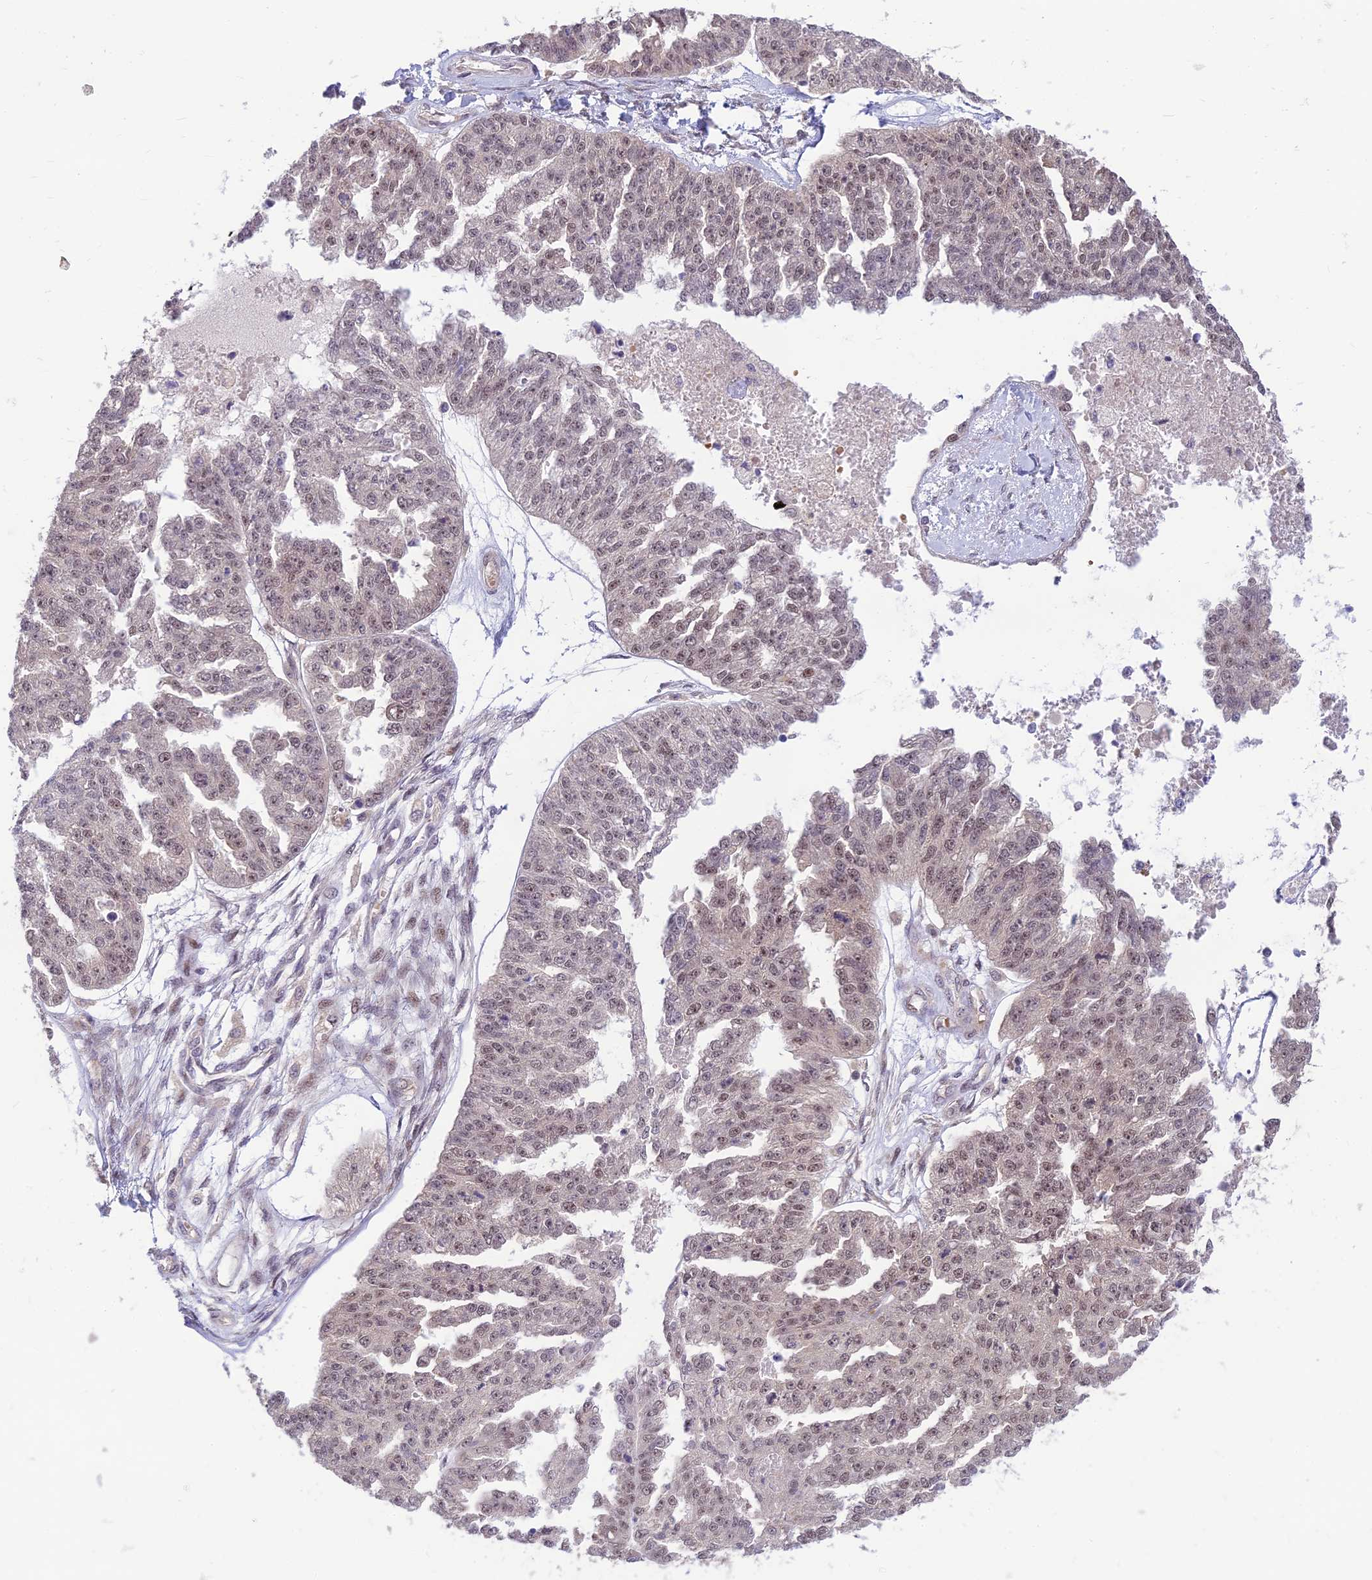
{"staining": {"intensity": "weak", "quantity": ">75%", "location": "nuclear"}, "tissue": "ovarian cancer", "cell_type": "Tumor cells", "image_type": "cancer", "snomed": [{"axis": "morphology", "description": "Cystadenocarcinoma, serous, NOS"}, {"axis": "topography", "description": "Ovary"}], "caption": "Serous cystadenocarcinoma (ovarian) tissue reveals weak nuclear expression in approximately >75% of tumor cells, visualized by immunohistochemistry.", "gene": "ASPDH", "patient": {"sex": "female", "age": 58}}